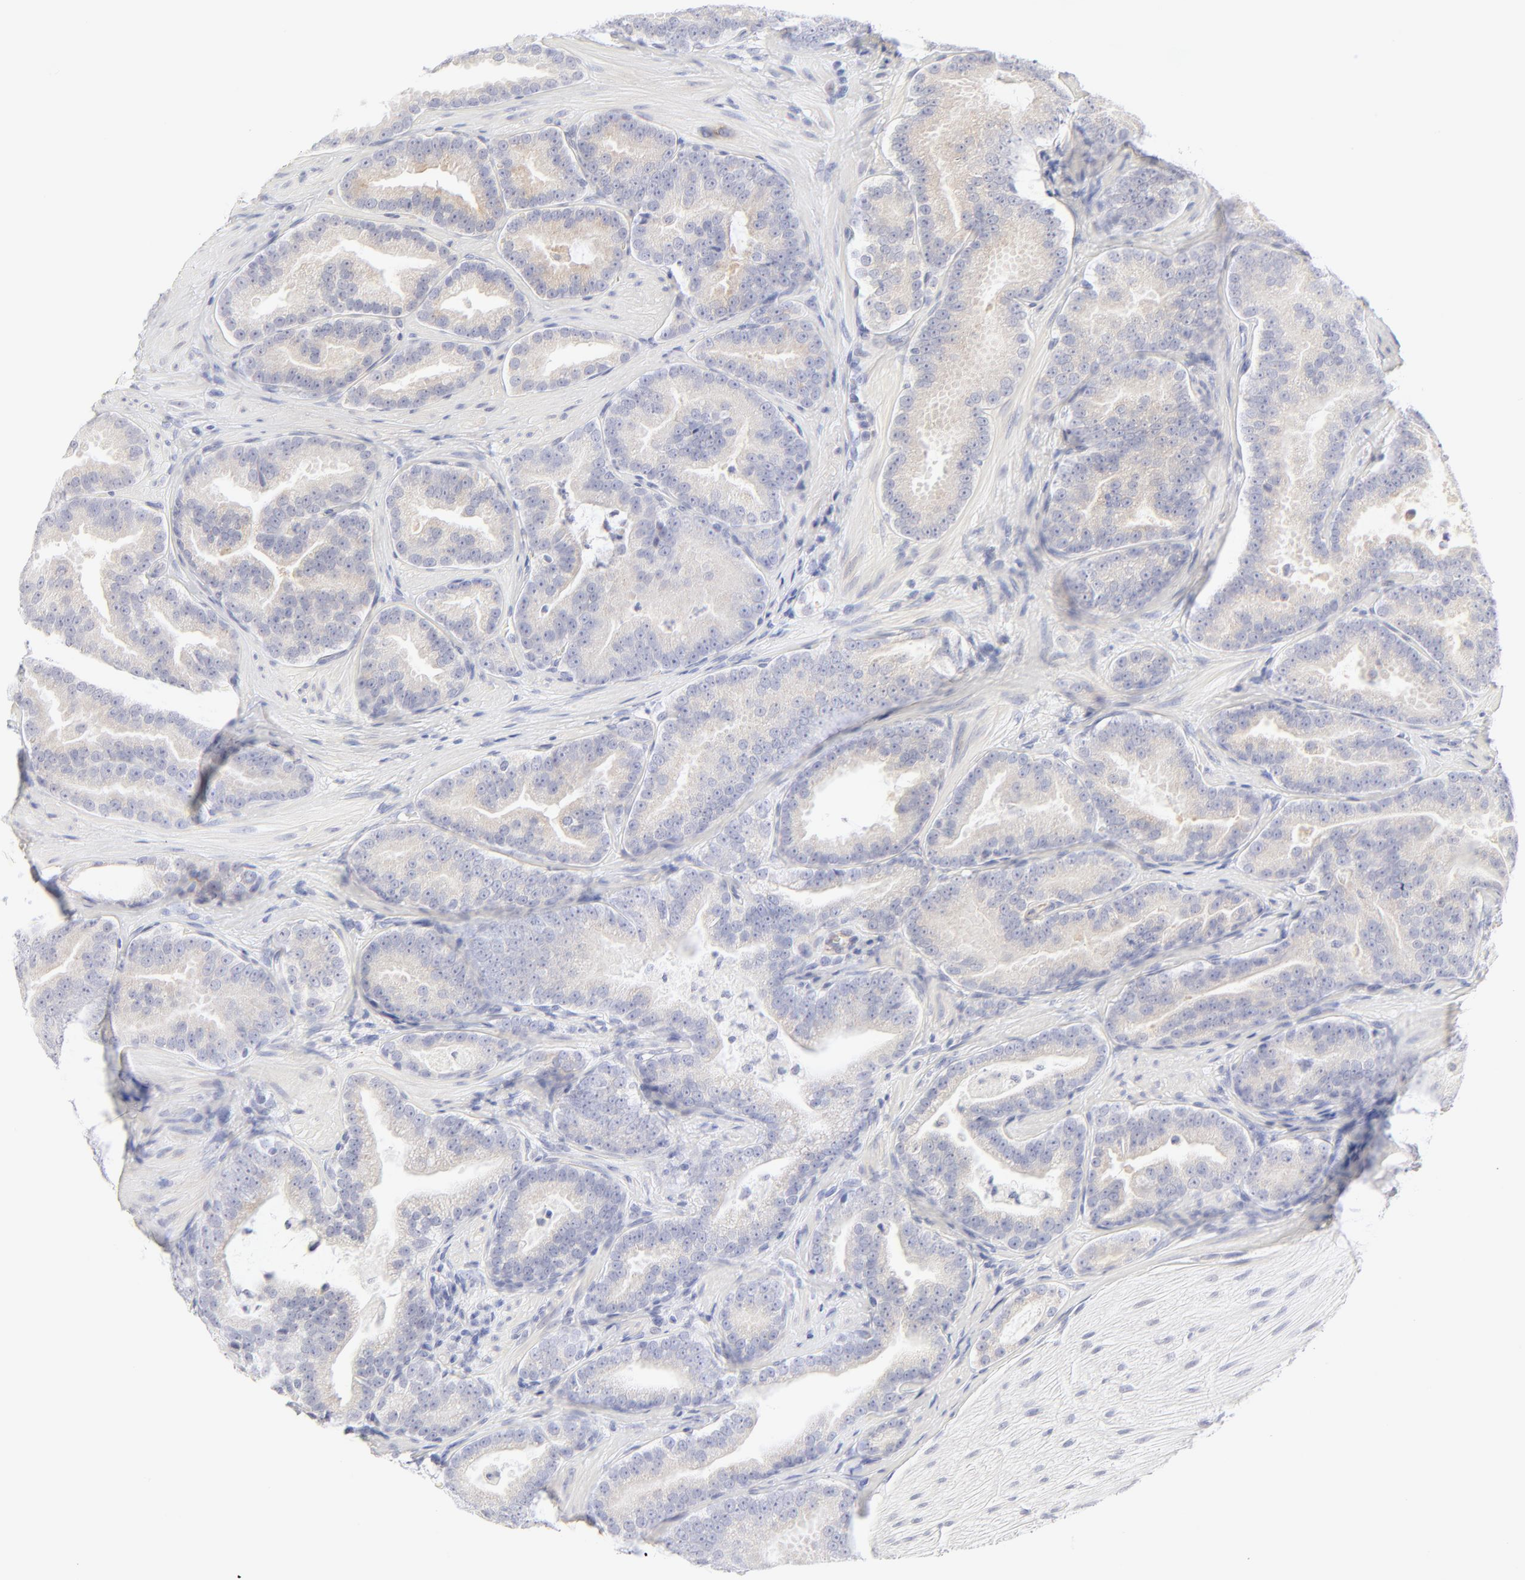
{"staining": {"intensity": "weak", "quantity": "<25%", "location": "cytoplasmic/membranous"}, "tissue": "prostate cancer", "cell_type": "Tumor cells", "image_type": "cancer", "snomed": [{"axis": "morphology", "description": "Adenocarcinoma, Low grade"}, {"axis": "topography", "description": "Prostate"}], "caption": "There is no significant staining in tumor cells of prostate cancer (low-grade adenocarcinoma).", "gene": "NPNT", "patient": {"sex": "male", "age": 59}}